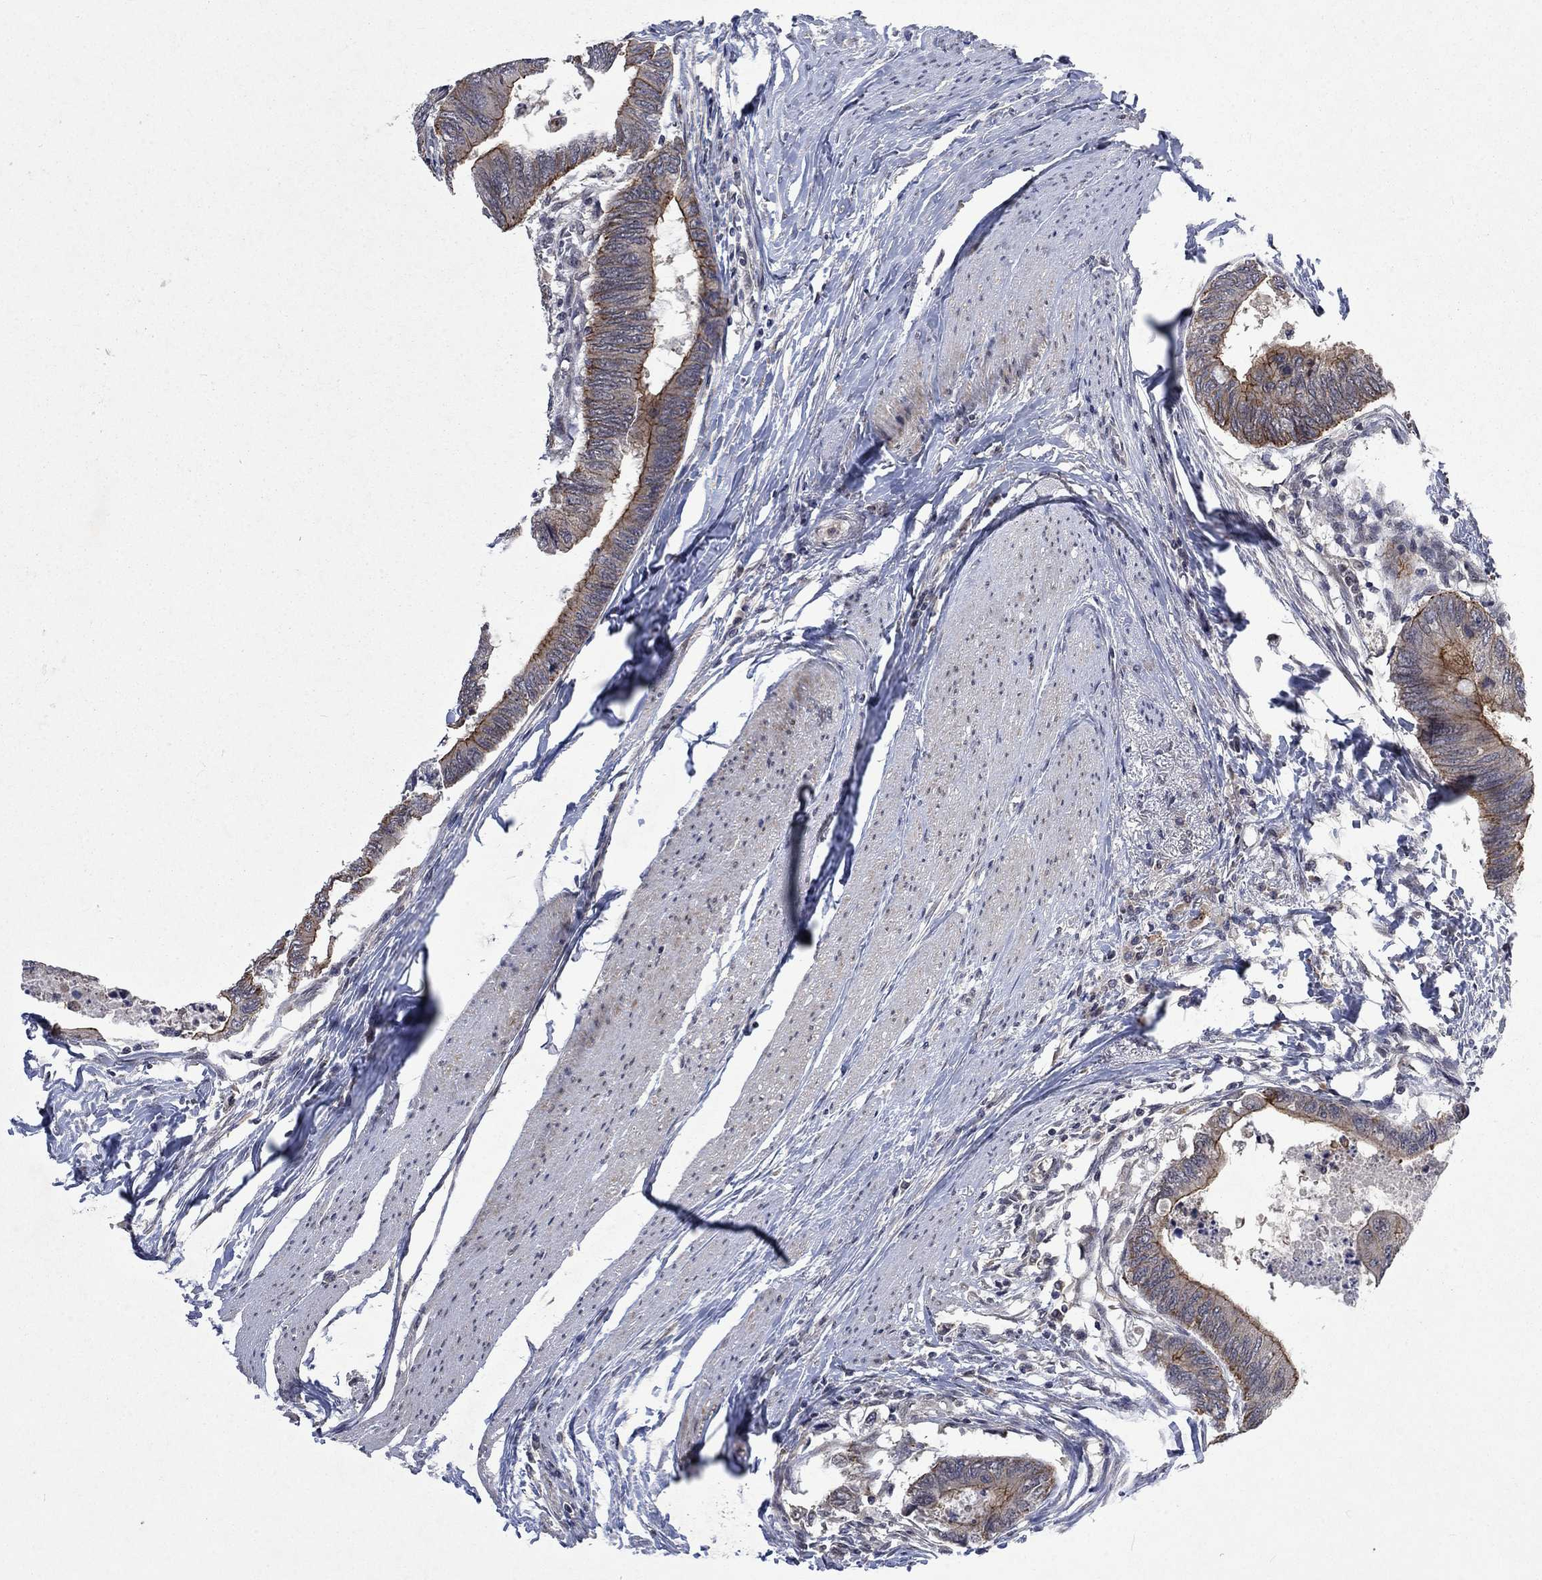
{"staining": {"intensity": "strong", "quantity": "25%-75%", "location": "cytoplasmic/membranous"}, "tissue": "colorectal cancer", "cell_type": "Tumor cells", "image_type": "cancer", "snomed": [{"axis": "morphology", "description": "Normal tissue, NOS"}, {"axis": "morphology", "description": "Adenocarcinoma, NOS"}, {"axis": "topography", "description": "Rectum"}, {"axis": "topography", "description": "Peripheral nerve tissue"}], "caption": "The immunohistochemical stain highlights strong cytoplasmic/membranous staining in tumor cells of adenocarcinoma (colorectal) tissue.", "gene": "PPP1R9A", "patient": {"sex": "male", "age": 92}}